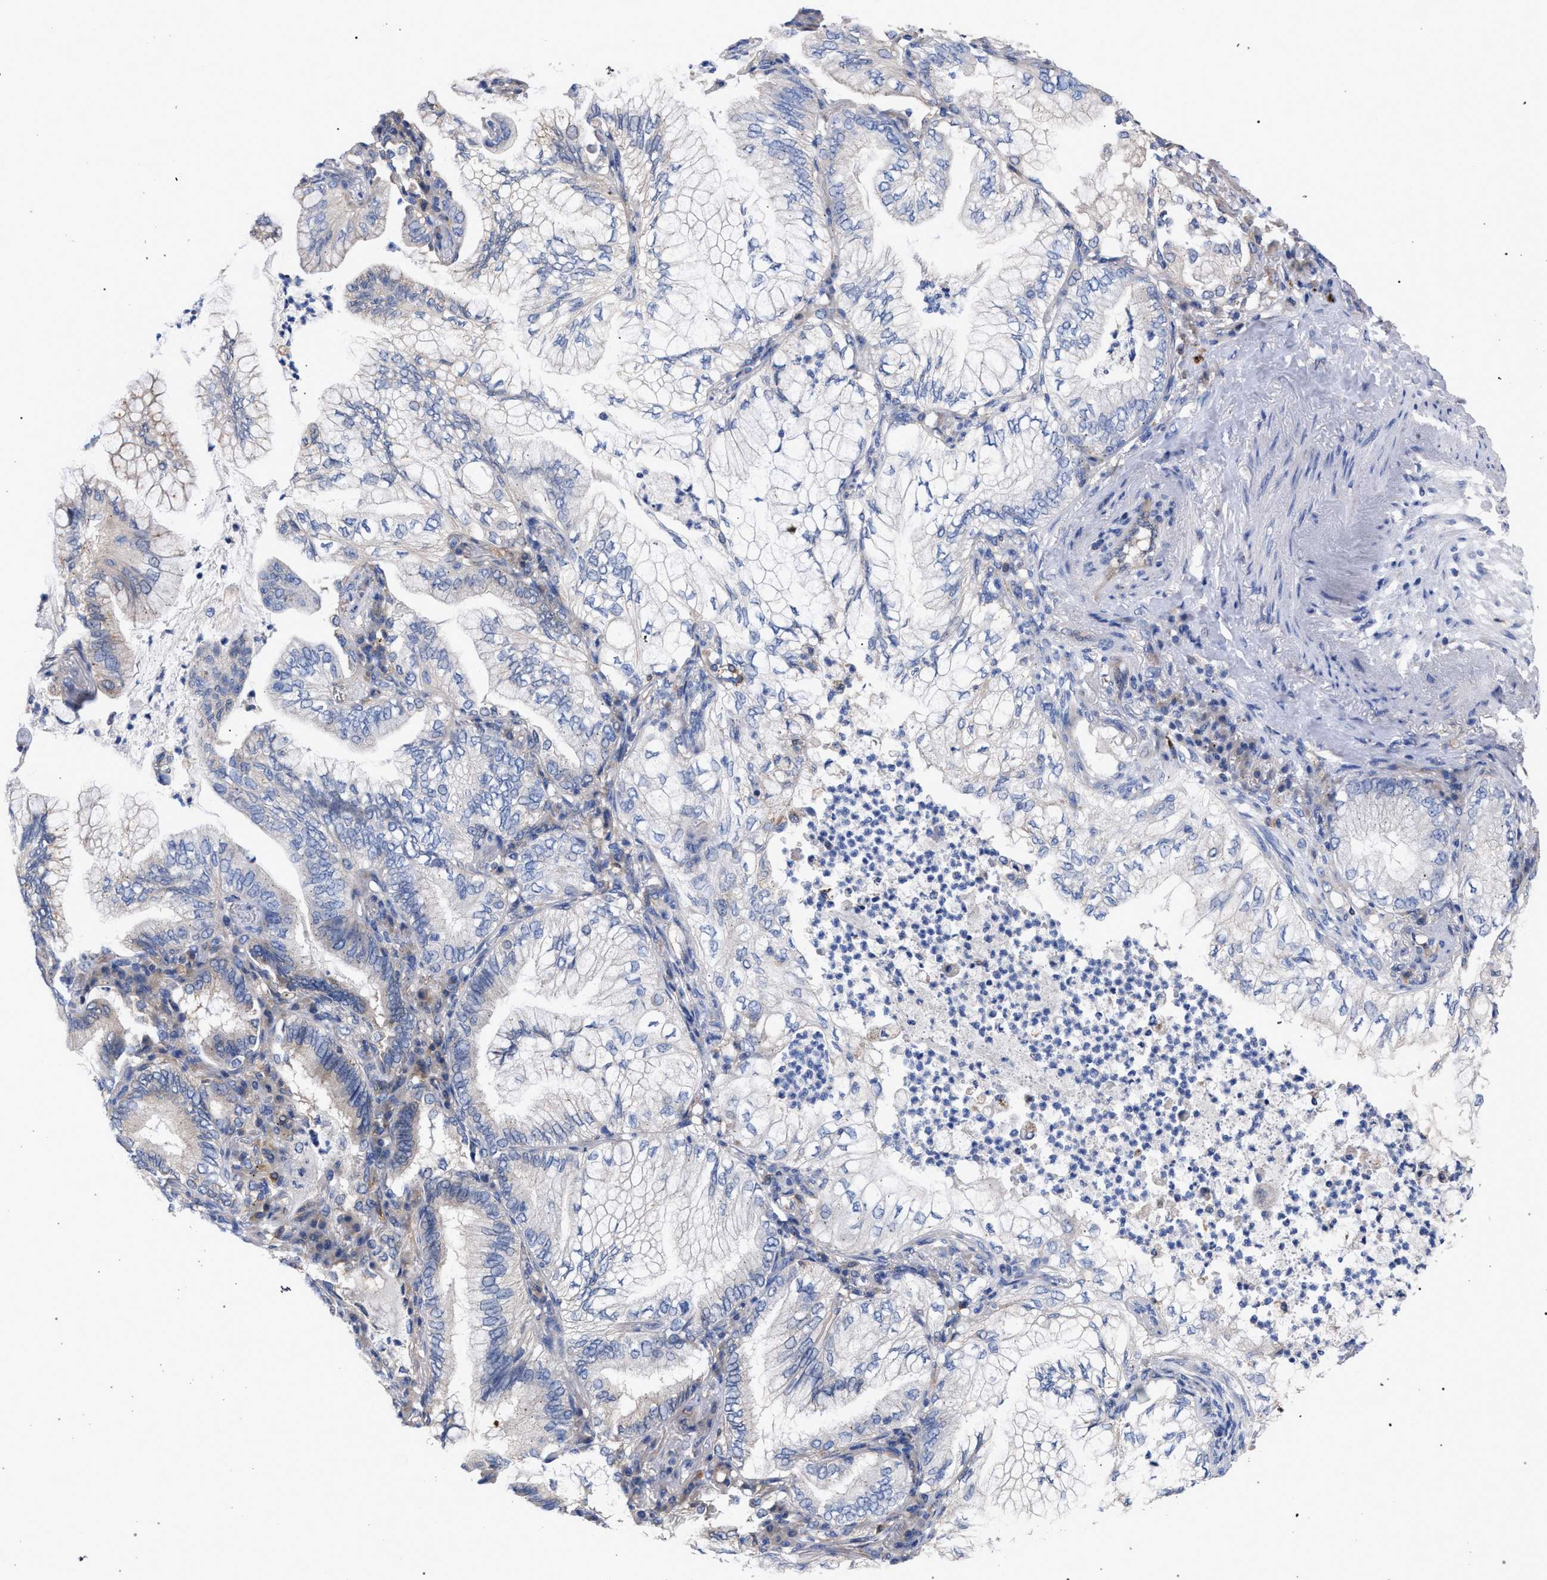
{"staining": {"intensity": "weak", "quantity": "<25%", "location": "cytoplasmic/membranous"}, "tissue": "lung cancer", "cell_type": "Tumor cells", "image_type": "cancer", "snomed": [{"axis": "morphology", "description": "Adenocarcinoma, NOS"}, {"axis": "topography", "description": "Lung"}], "caption": "A histopathology image of human lung cancer is negative for staining in tumor cells.", "gene": "GMPR", "patient": {"sex": "female", "age": 70}}